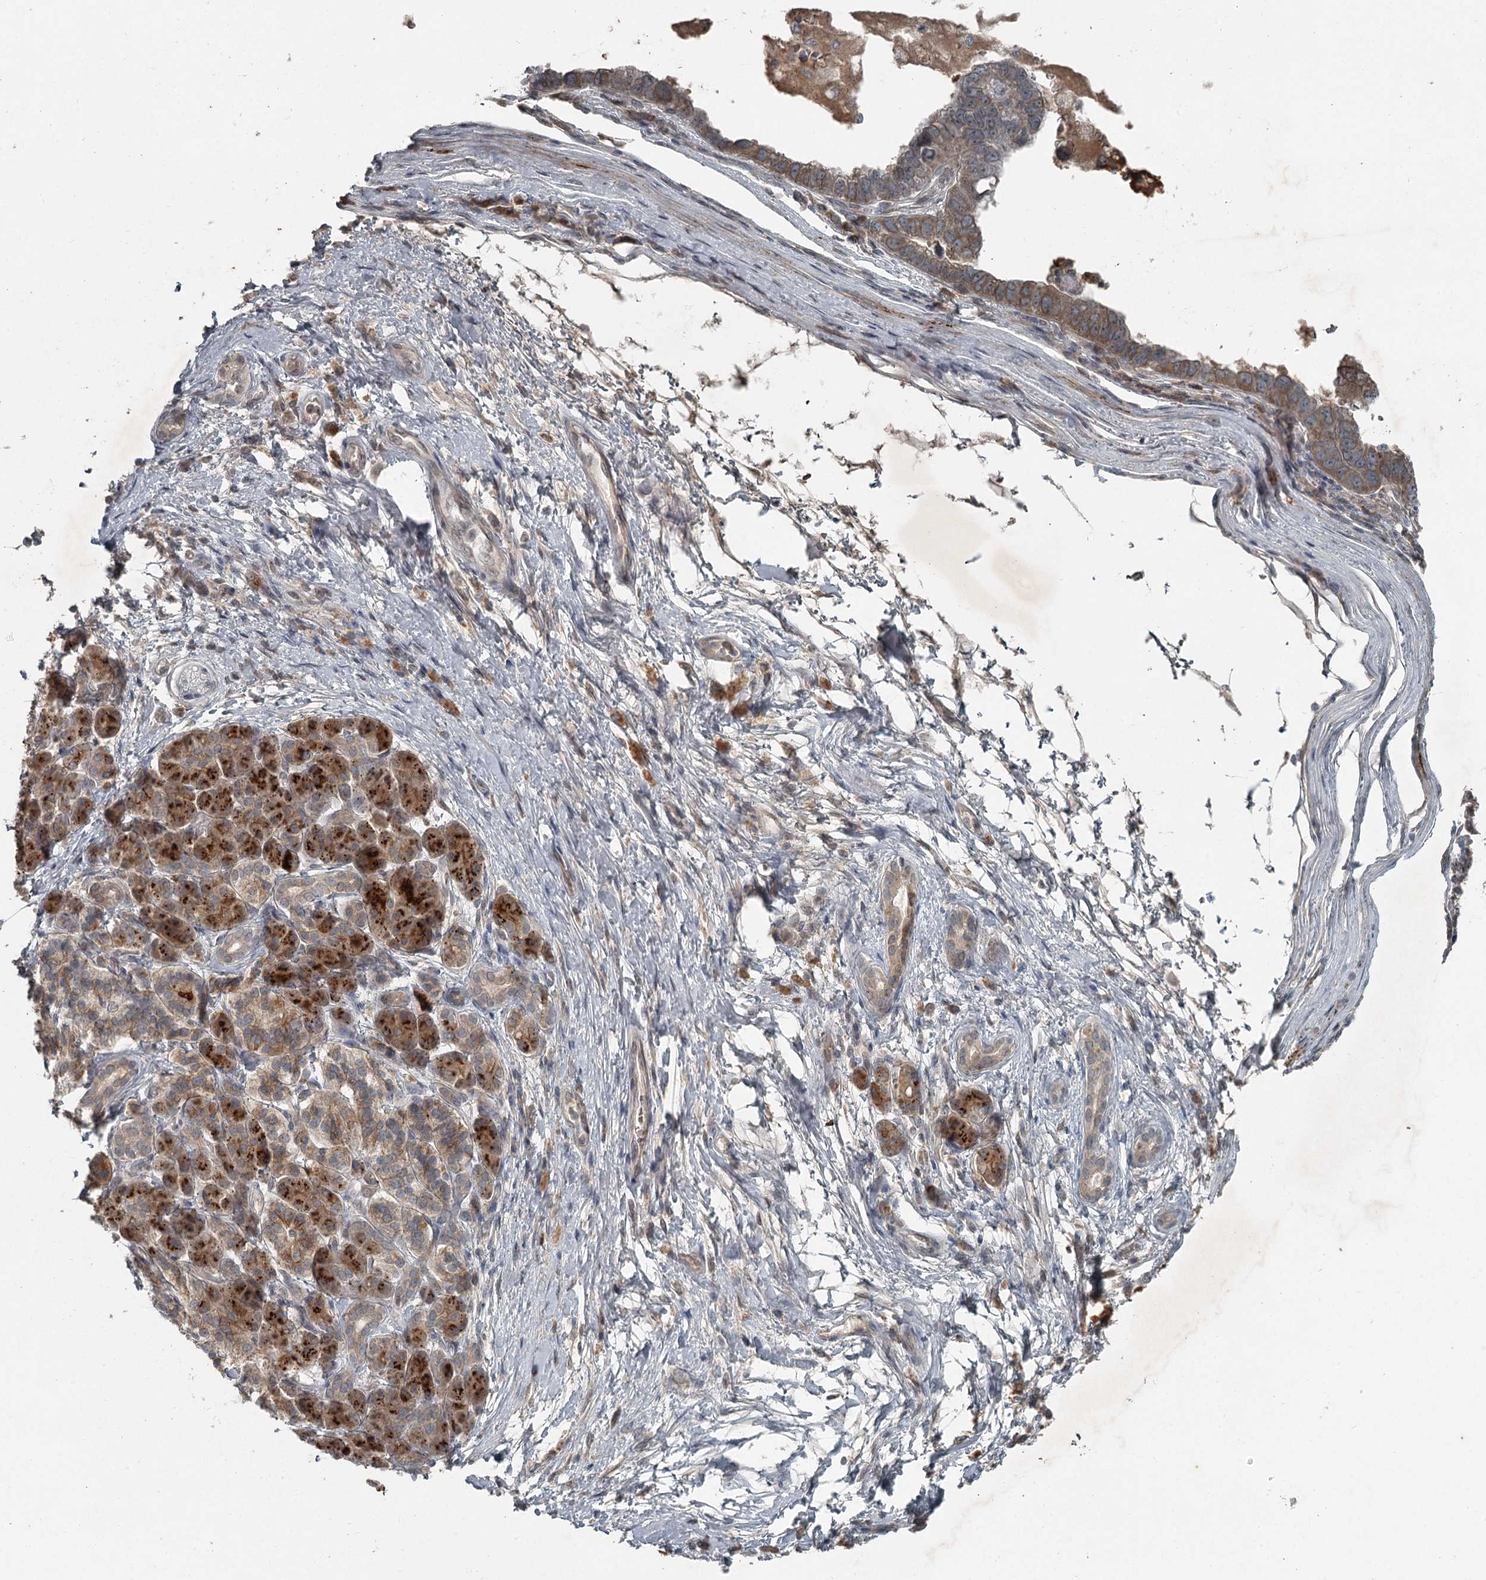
{"staining": {"intensity": "weak", "quantity": "25%-75%", "location": "cytoplasmic/membranous"}, "tissue": "pancreatic cancer", "cell_type": "Tumor cells", "image_type": "cancer", "snomed": [{"axis": "morphology", "description": "Adenocarcinoma, NOS"}, {"axis": "topography", "description": "Pancreas"}], "caption": "IHC photomicrograph of adenocarcinoma (pancreatic) stained for a protein (brown), which reveals low levels of weak cytoplasmic/membranous staining in about 25%-75% of tumor cells.", "gene": "SLC39A8", "patient": {"sex": "female", "age": 61}}